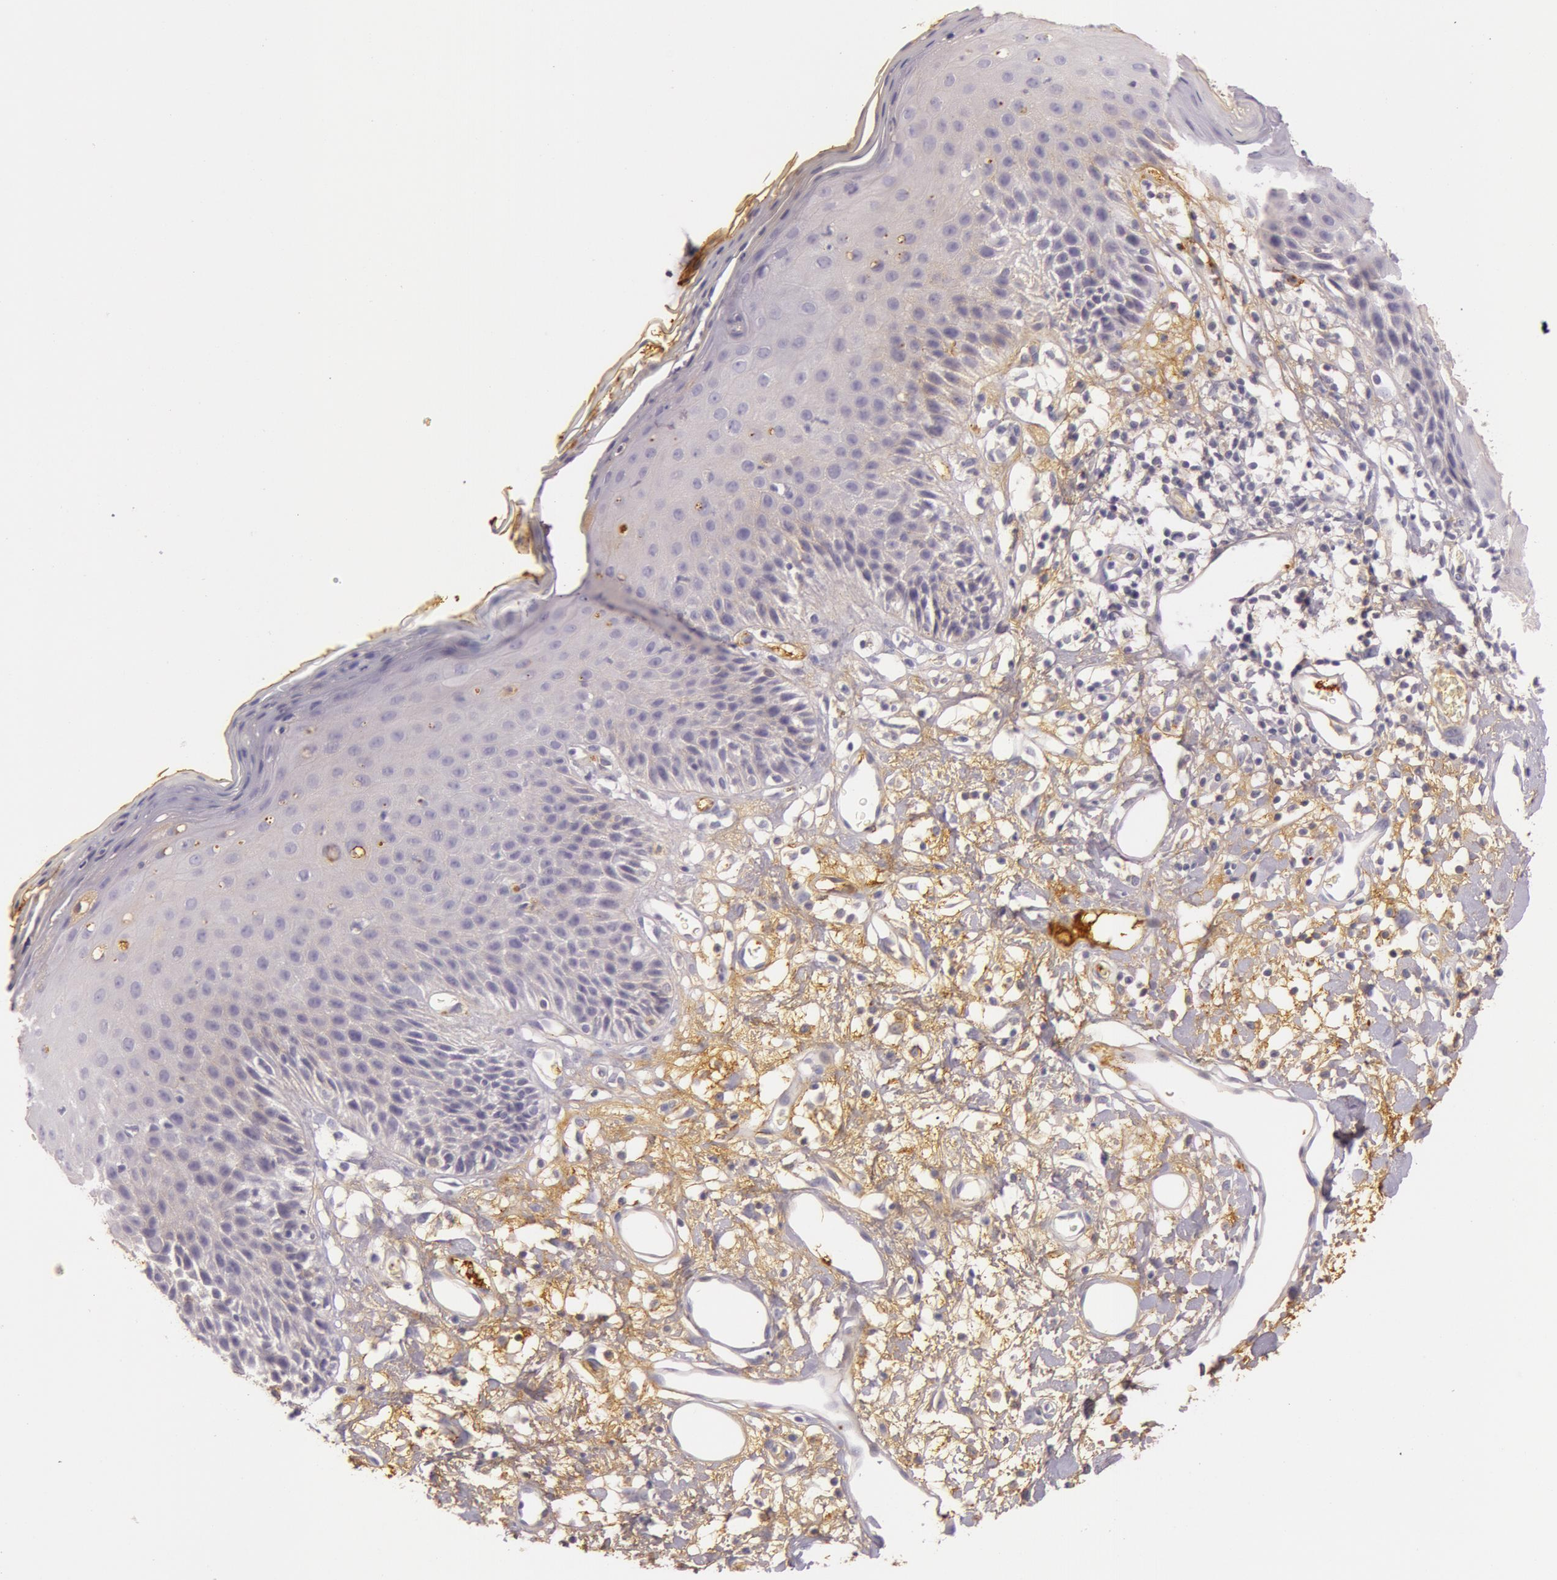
{"staining": {"intensity": "negative", "quantity": "none", "location": "none"}, "tissue": "skin", "cell_type": "Epidermal cells", "image_type": "normal", "snomed": [{"axis": "morphology", "description": "Normal tissue, NOS"}, {"axis": "topography", "description": "Vulva"}, {"axis": "topography", "description": "Peripheral nerve tissue"}], "caption": "Immunohistochemistry of benign human skin reveals no positivity in epidermal cells.", "gene": "C4BPA", "patient": {"sex": "female", "age": 68}}